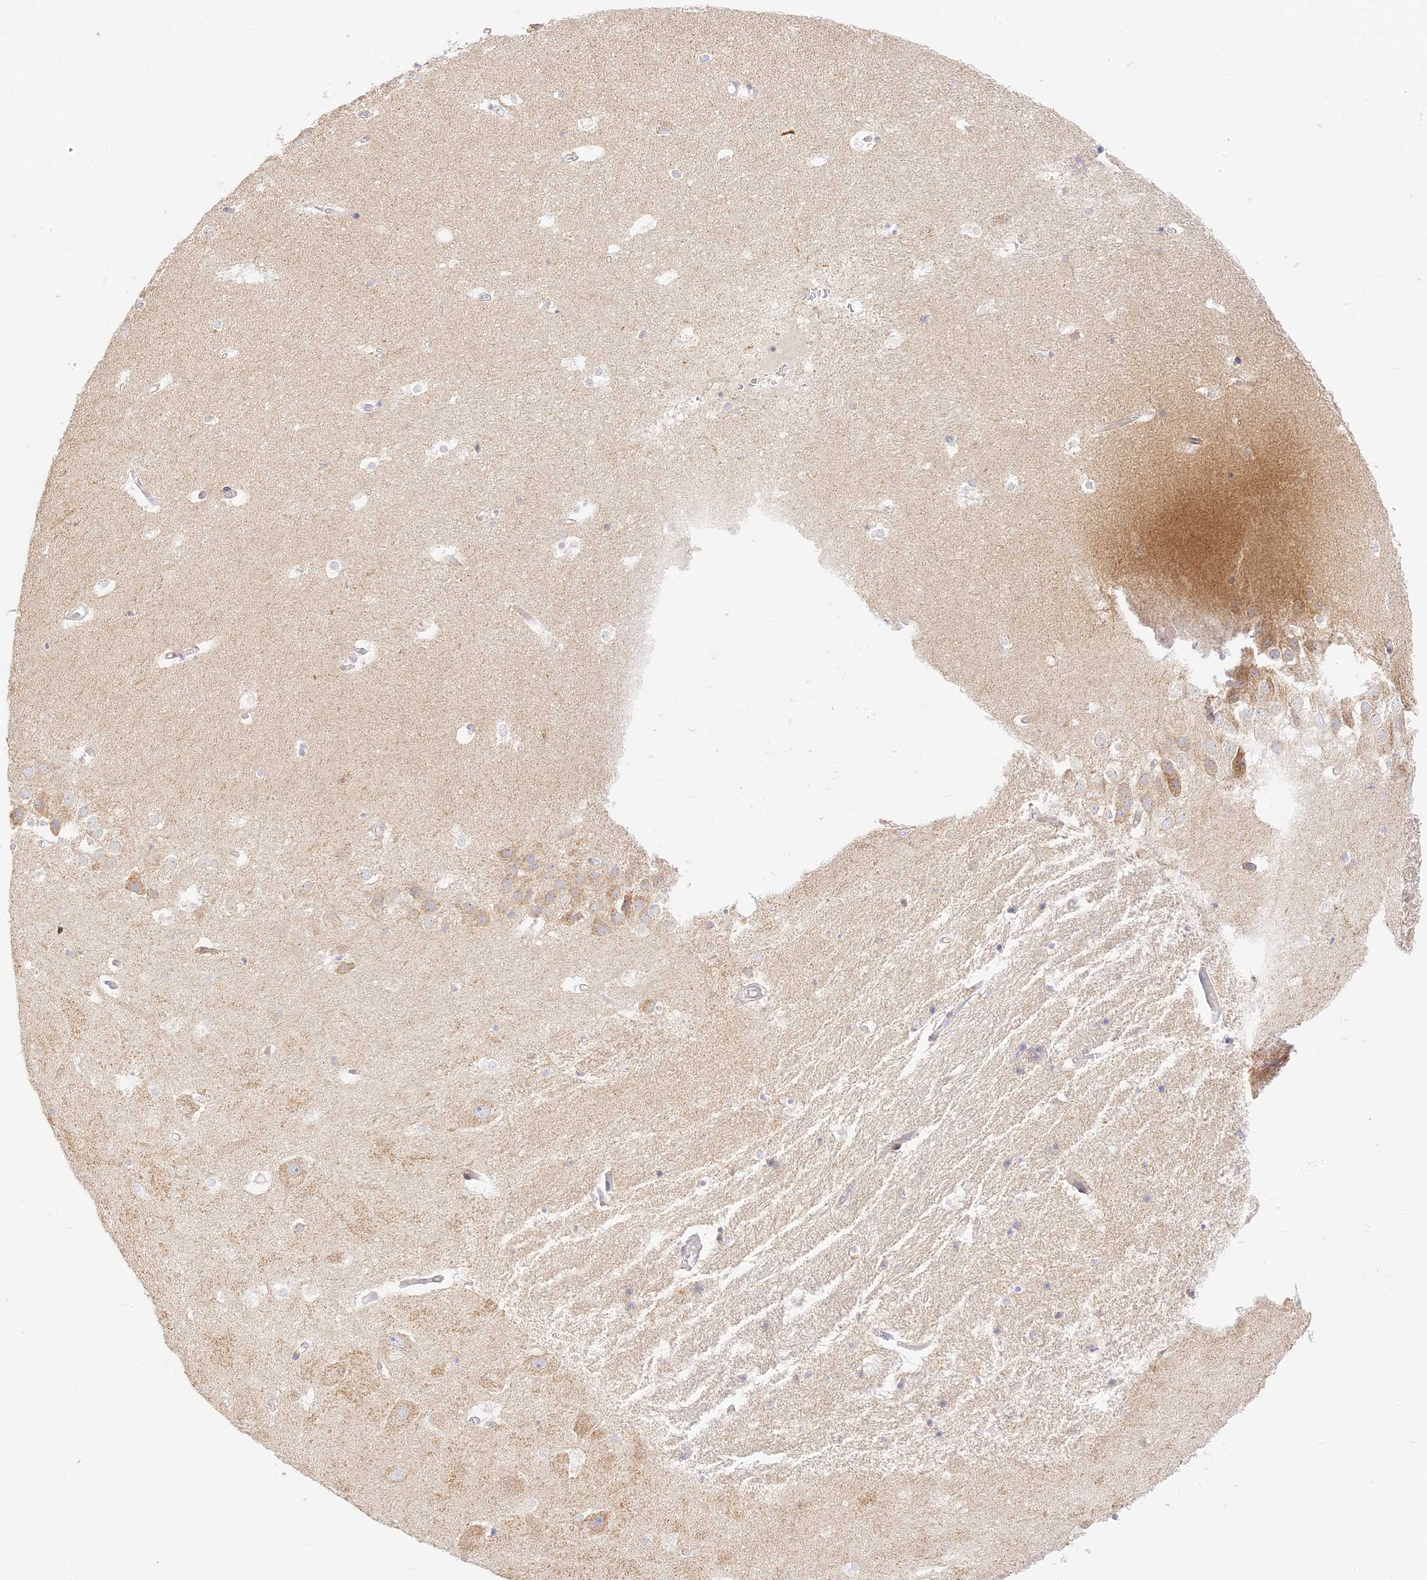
{"staining": {"intensity": "negative", "quantity": "none", "location": "none"}, "tissue": "hippocampus", "cell_type": "Glial cells", "image_type": "normal", "snomed": [{"axis": "morphology", "description": "Normal tissue, NOS"}, {"axis": "topography", "description": "Hippocampus"}], "caption": "Immunohistochemistry (IHC) image of normal hippocampus: hippocampus stained with DAB (3,3'-diaminobenzidine) displays no significant protein expression in glial cells. (DAB IHC, high magnification).", "gene": "LRRC15", "patient": {"sex": "female", "age": 52}}